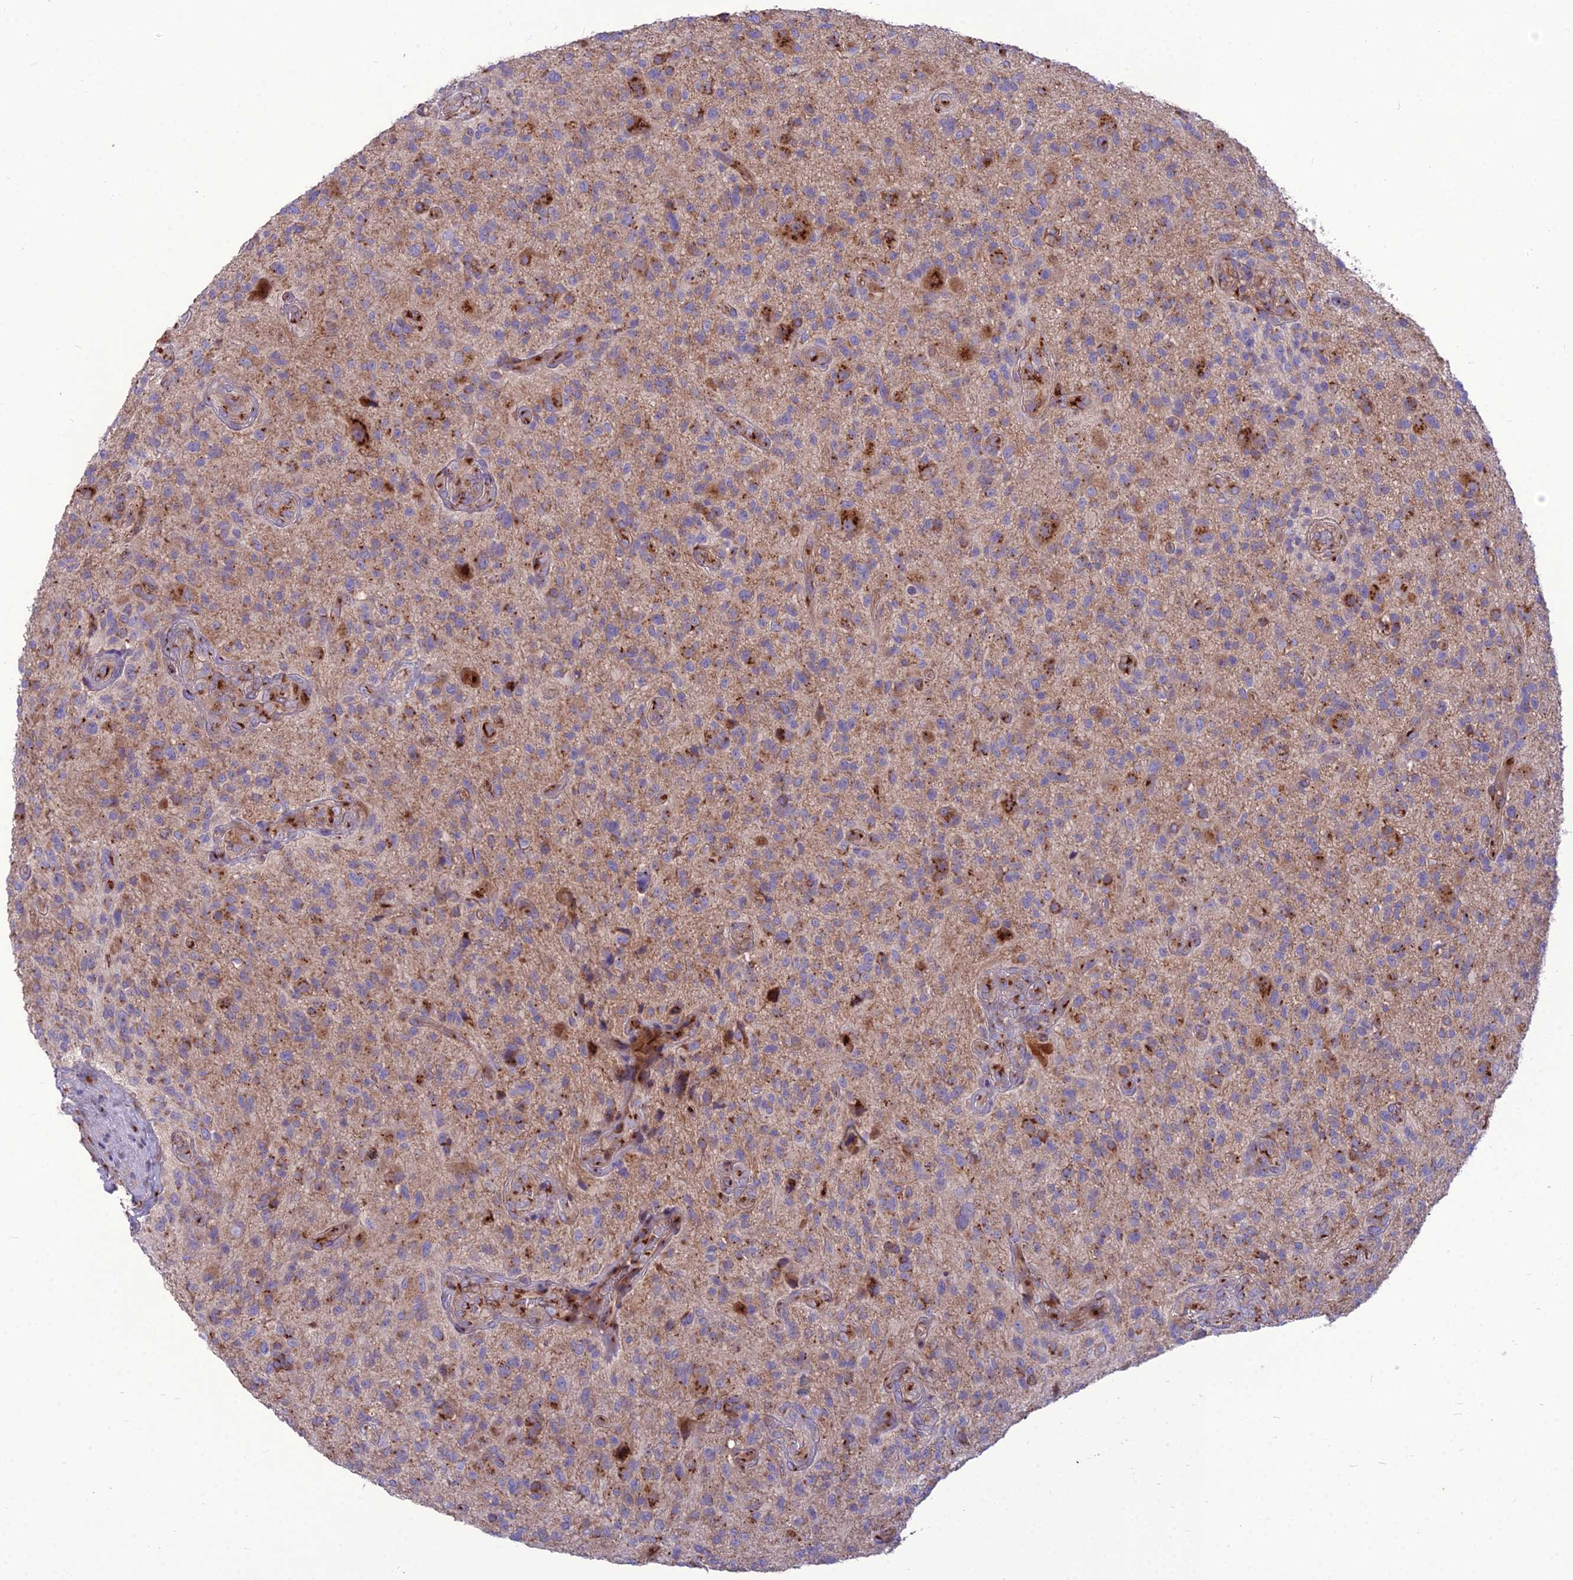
{"staining": {"intensity": "strong", "quantity": "<25%", "location": "cytoplasmic/membranous"}, "tissue": "glioma", "cell_type": "Tumor cells", "image_type": "cancer", "snomed": [{"axis": "morphology", "description": "Glioma, malignant, High grade"}, {"axis": "topography", "description": "Brain"}], "caption": "Malignant glioma (high-grade) stained with IHC shows strong cytoplasmic/membranous positivity in approximately <25% of tumor cells. The staining is performed using DAB (3,3'-diaminobenzidine) brown chromogen to label protein expression. The nuclei are counter-stained blue using hematoxylin.", "gene": "SPRYD7", "patient": {"sex": "male", "age": 47}}